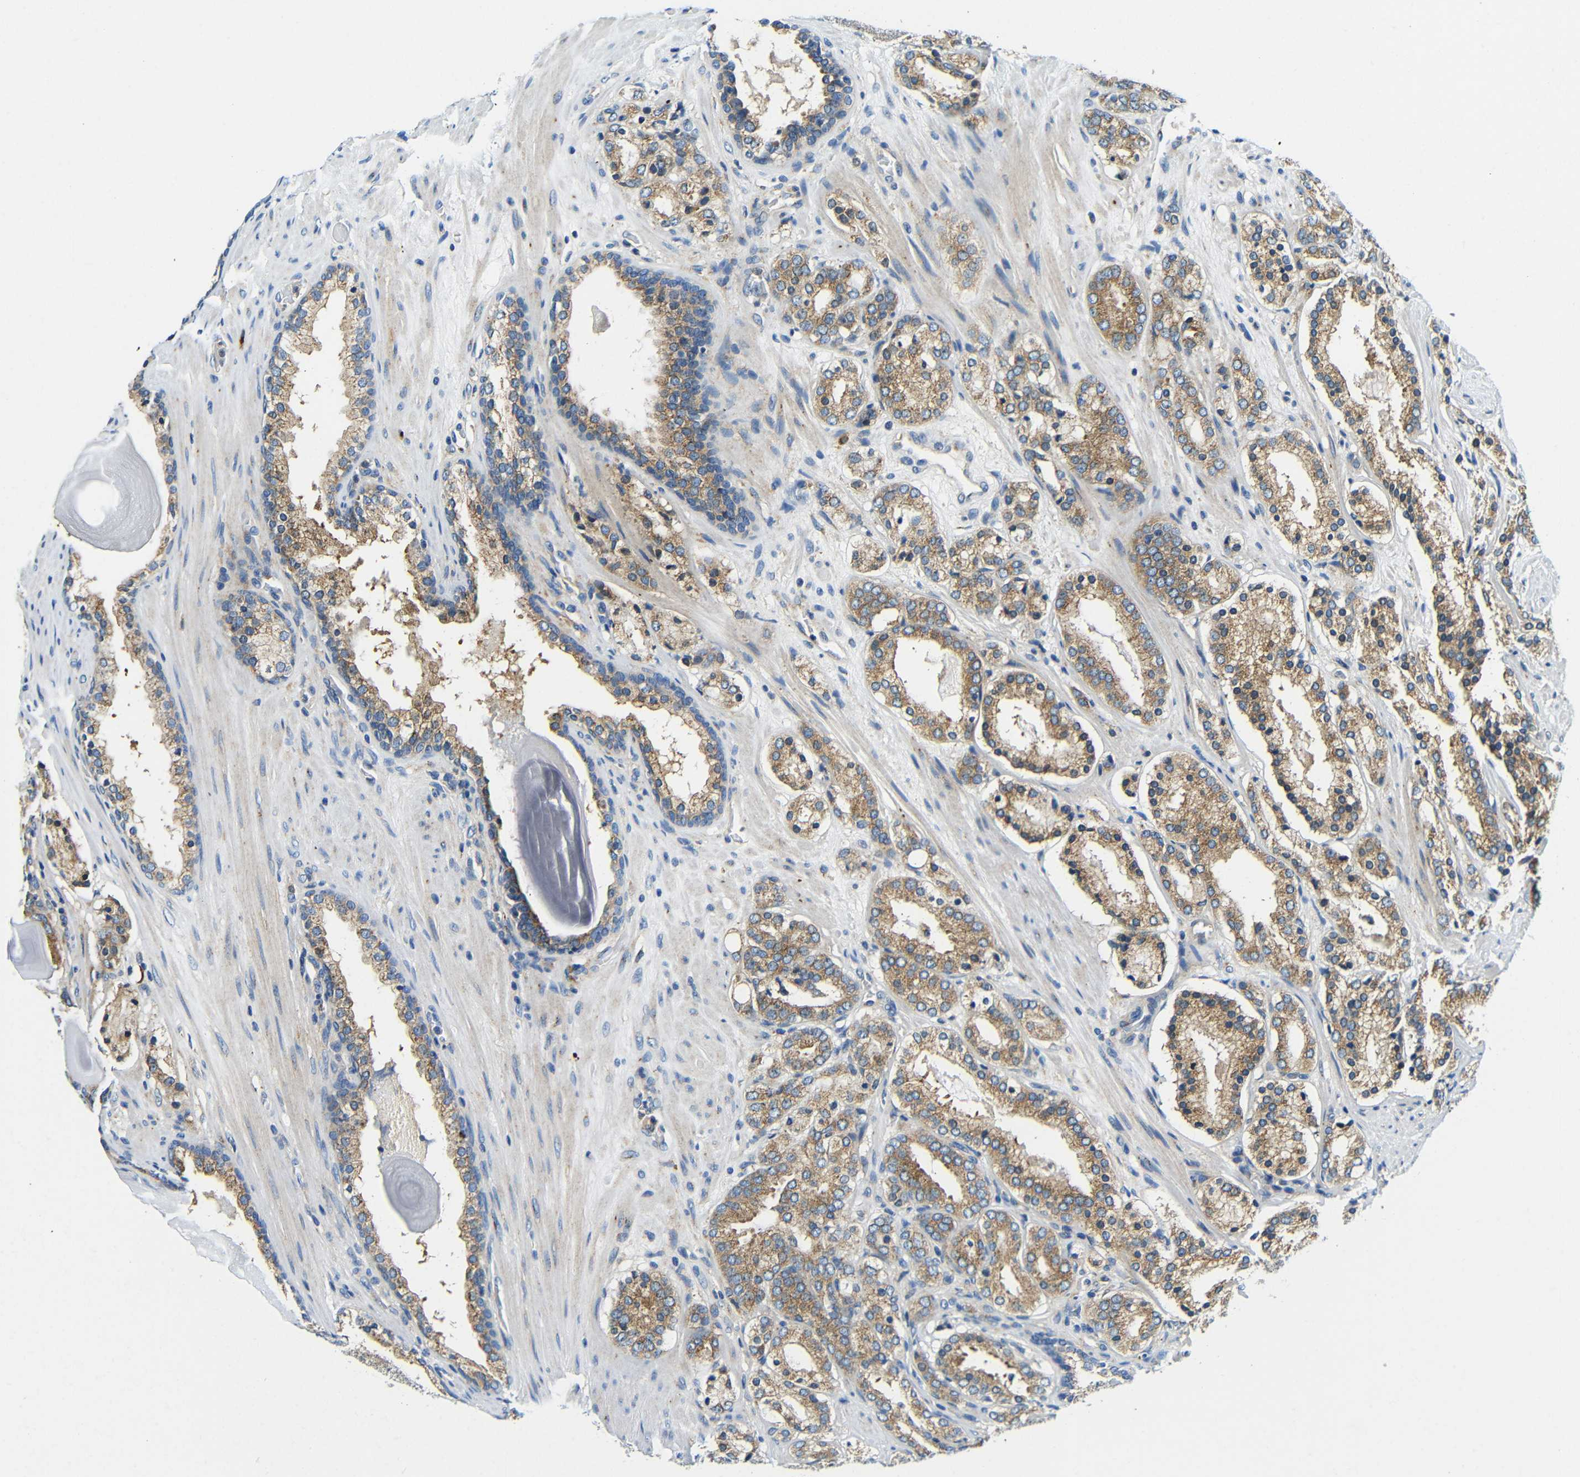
{"staining": {"intensity": "moderate", "quantity": ">75%", "location": "cytoplasmic/membranous"}, "tissue": "prostate cancer", "cell_type": "Tumor cells", "image_type": "cancer", "snomed": [{"axis": "morphology", "description": "Adenocarcinoma, Low grade"}, {"axis": "topography", "description": "Prostate"}], "caption": "DAB (3,3'-diaminobenzidine) immunohistochemical staining of prostate cancer (adenocarcinoma (low-grade)) shows moderate cytoplasmic/membranous protein staining in about >75% of tumor cells.", "gene": "USO1", "patient": {"sex": "male", "age": 69}}